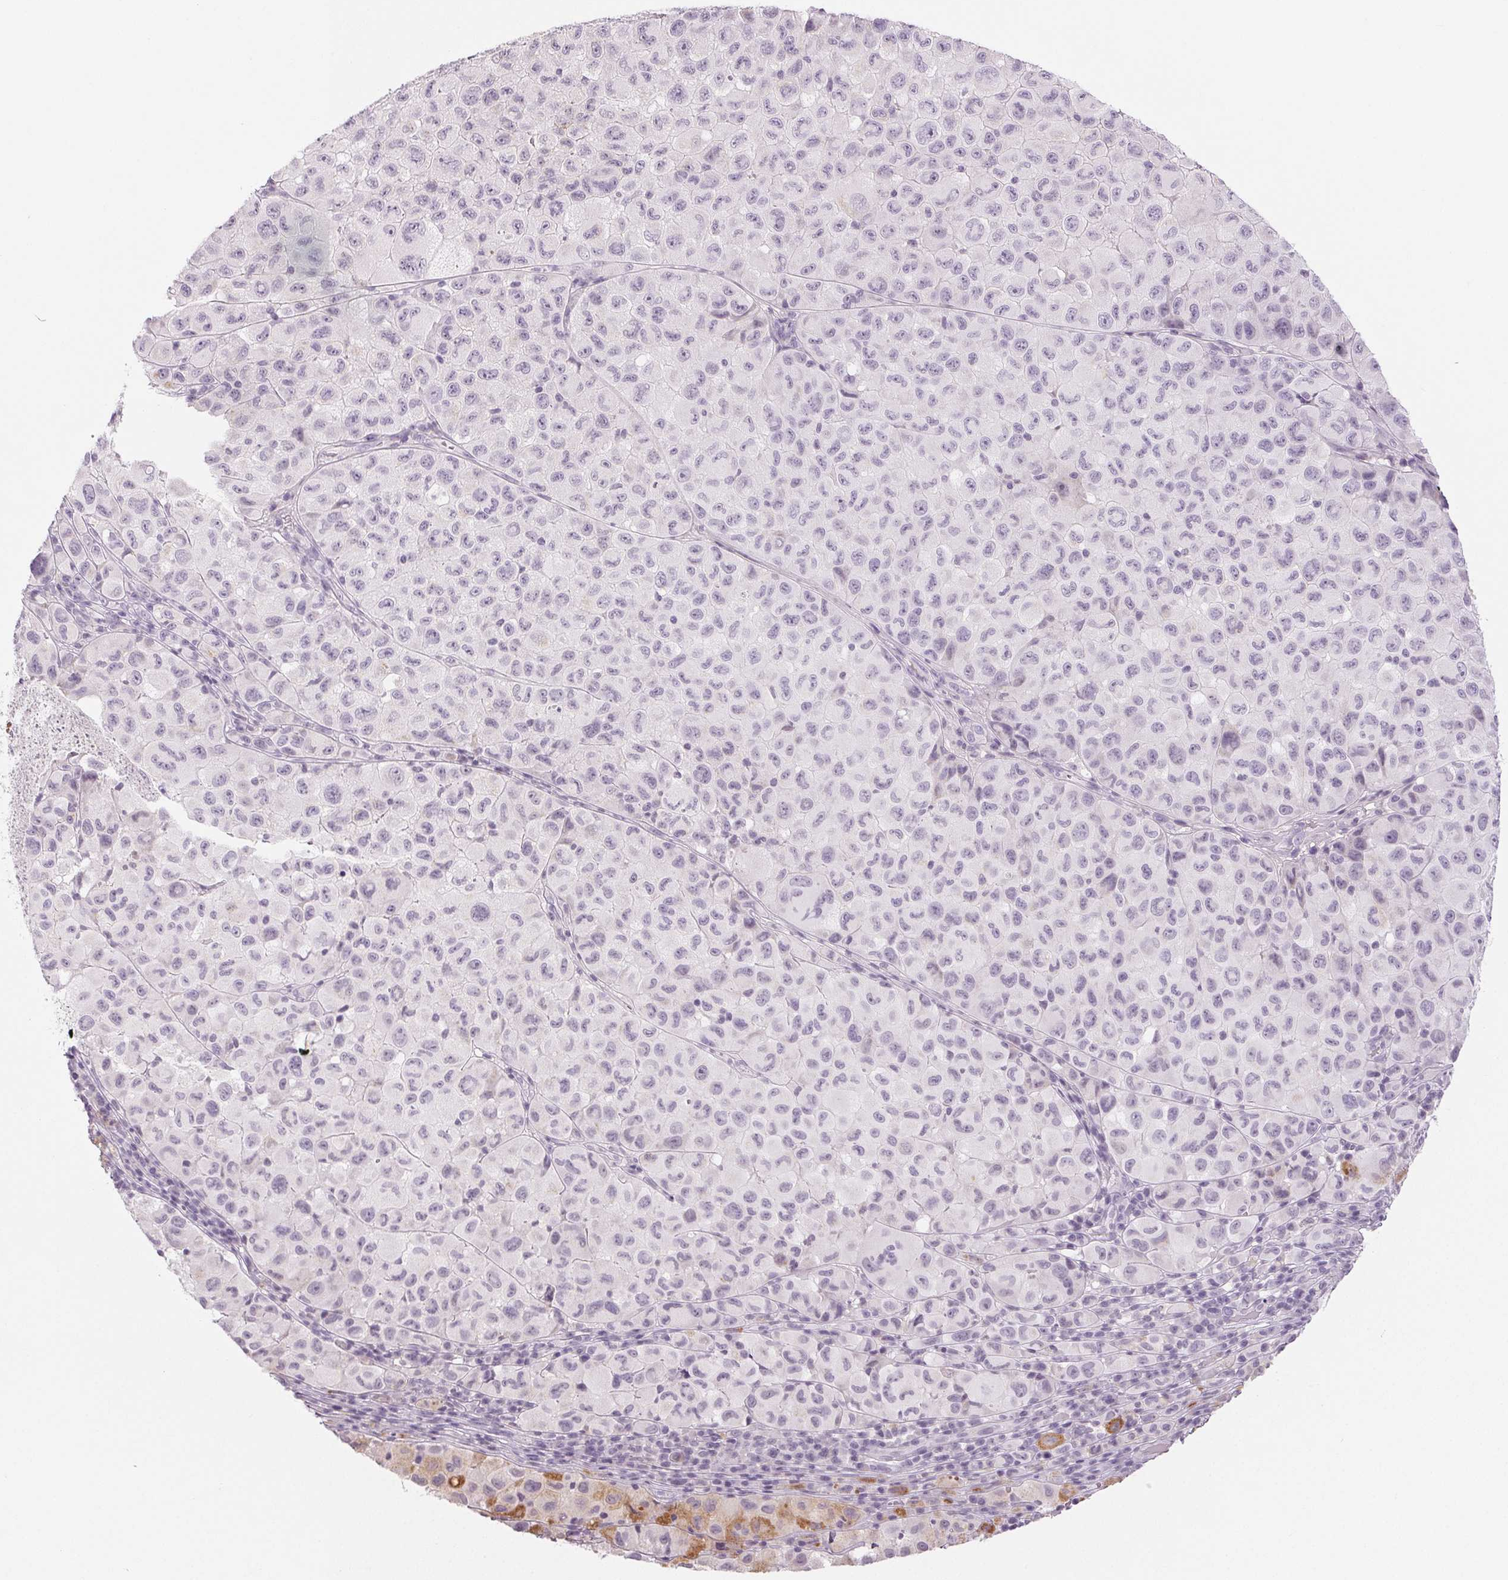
{"staining": {"intensity": "negative", "quantity": "none", "location": "none"}, "tissue": "melanoma", "cell_type": "Tumor cells", "image_type": "cancer", "snomed": [{"axis": "morphology", "description": "Malignant melanoma, NOS"}, {"axis": "topography", "description": "Skin"}], "caption": "The IHC micrograph has no significant positivity in tumor cells of malignant melanoma tissue.", "gene": "EHHADH", "patient": {"sex": "male", "age": 93}}